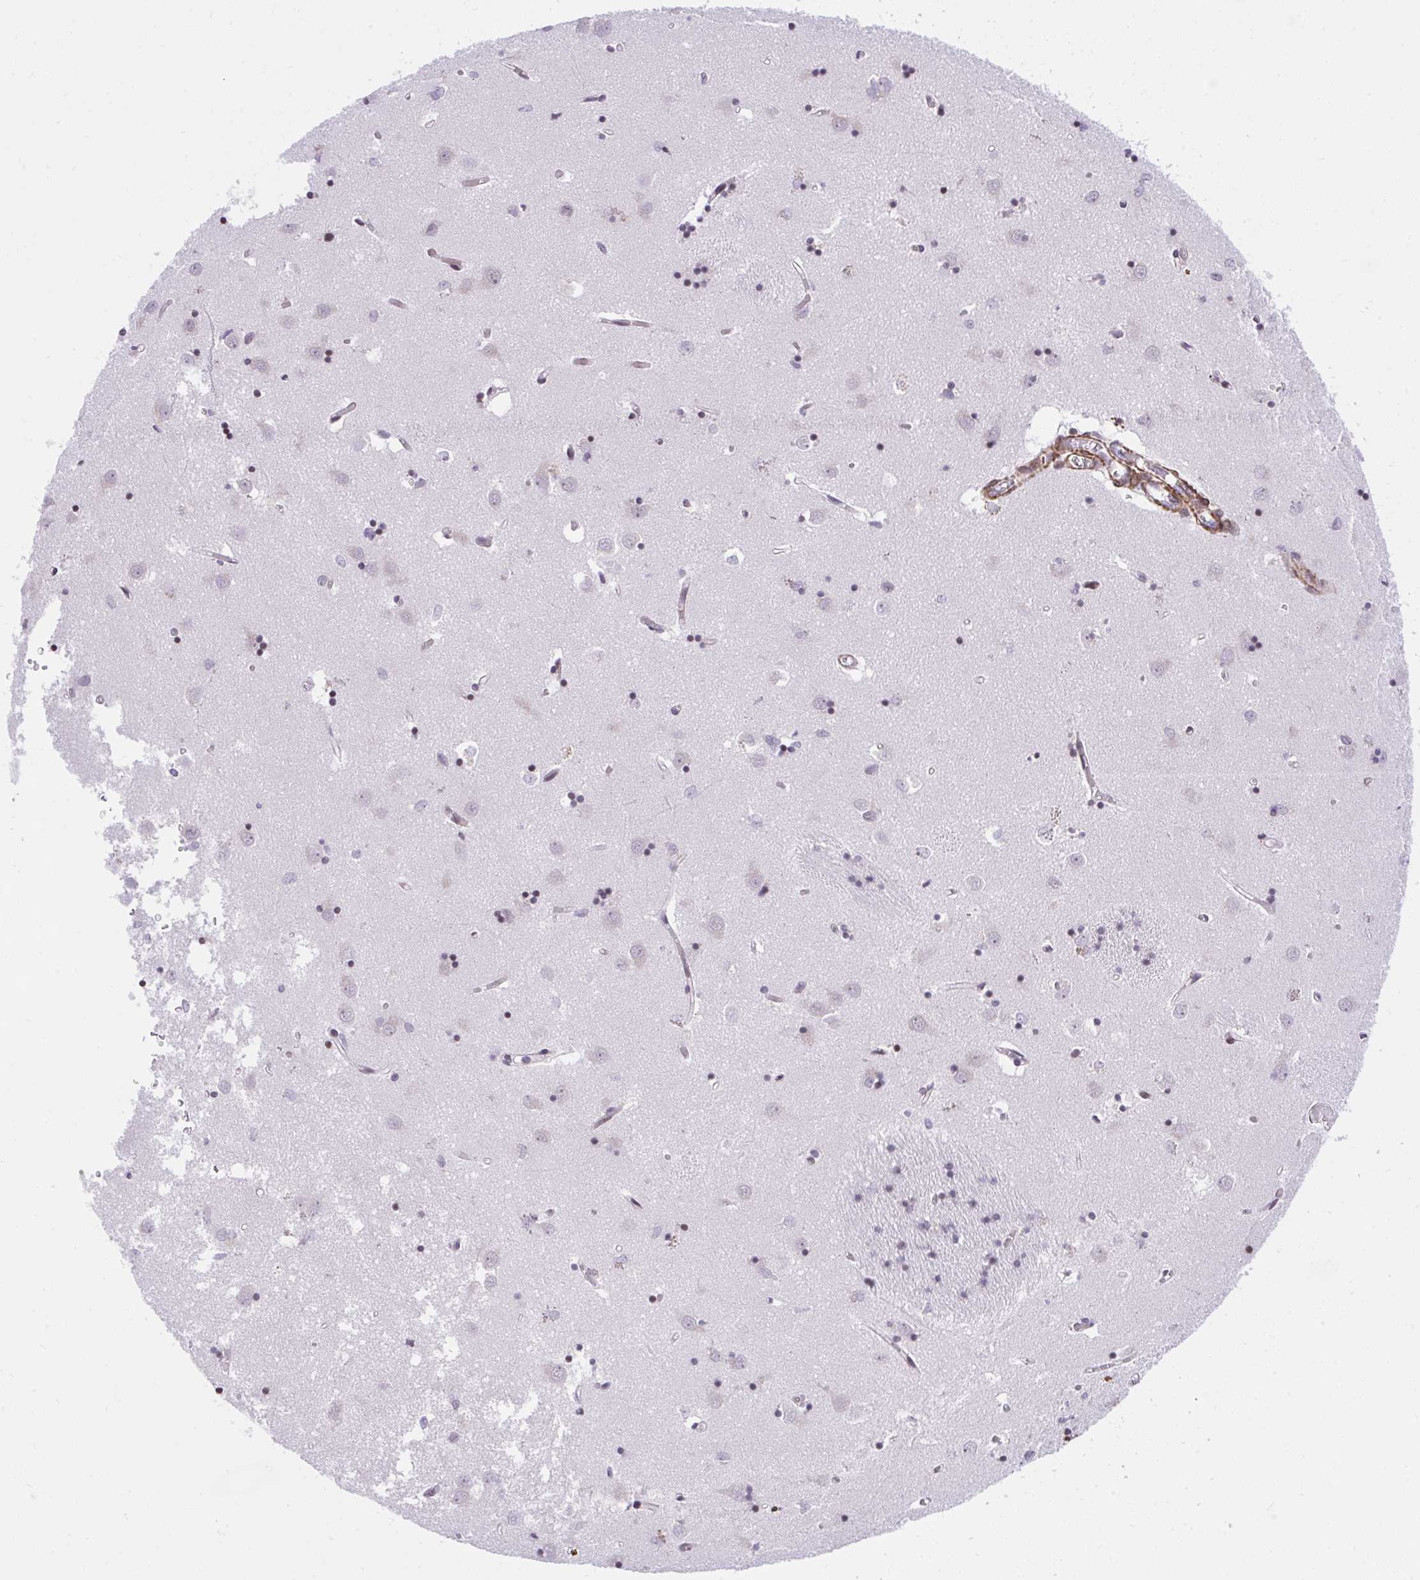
{"staining": {"intensity": "negative", "quantity": "none", "location": "none"}, "tissue": "caudate", "cell_type": "Glial cells", "image_type": "normal", "snomed": [{"axis": "morphology", "description": "Normal tissue, NOS"}, {"axis": "topography", "description": "Lateral ventricle wall"}], "caption": "Glial cells show no significant staining in benign caudate. The staining is performed using DAB brown chromogen with nuclei counter-stained in using hematoxylin.", "gene": "KCNN4", "patient": {"sex": "male", "age": 70}}